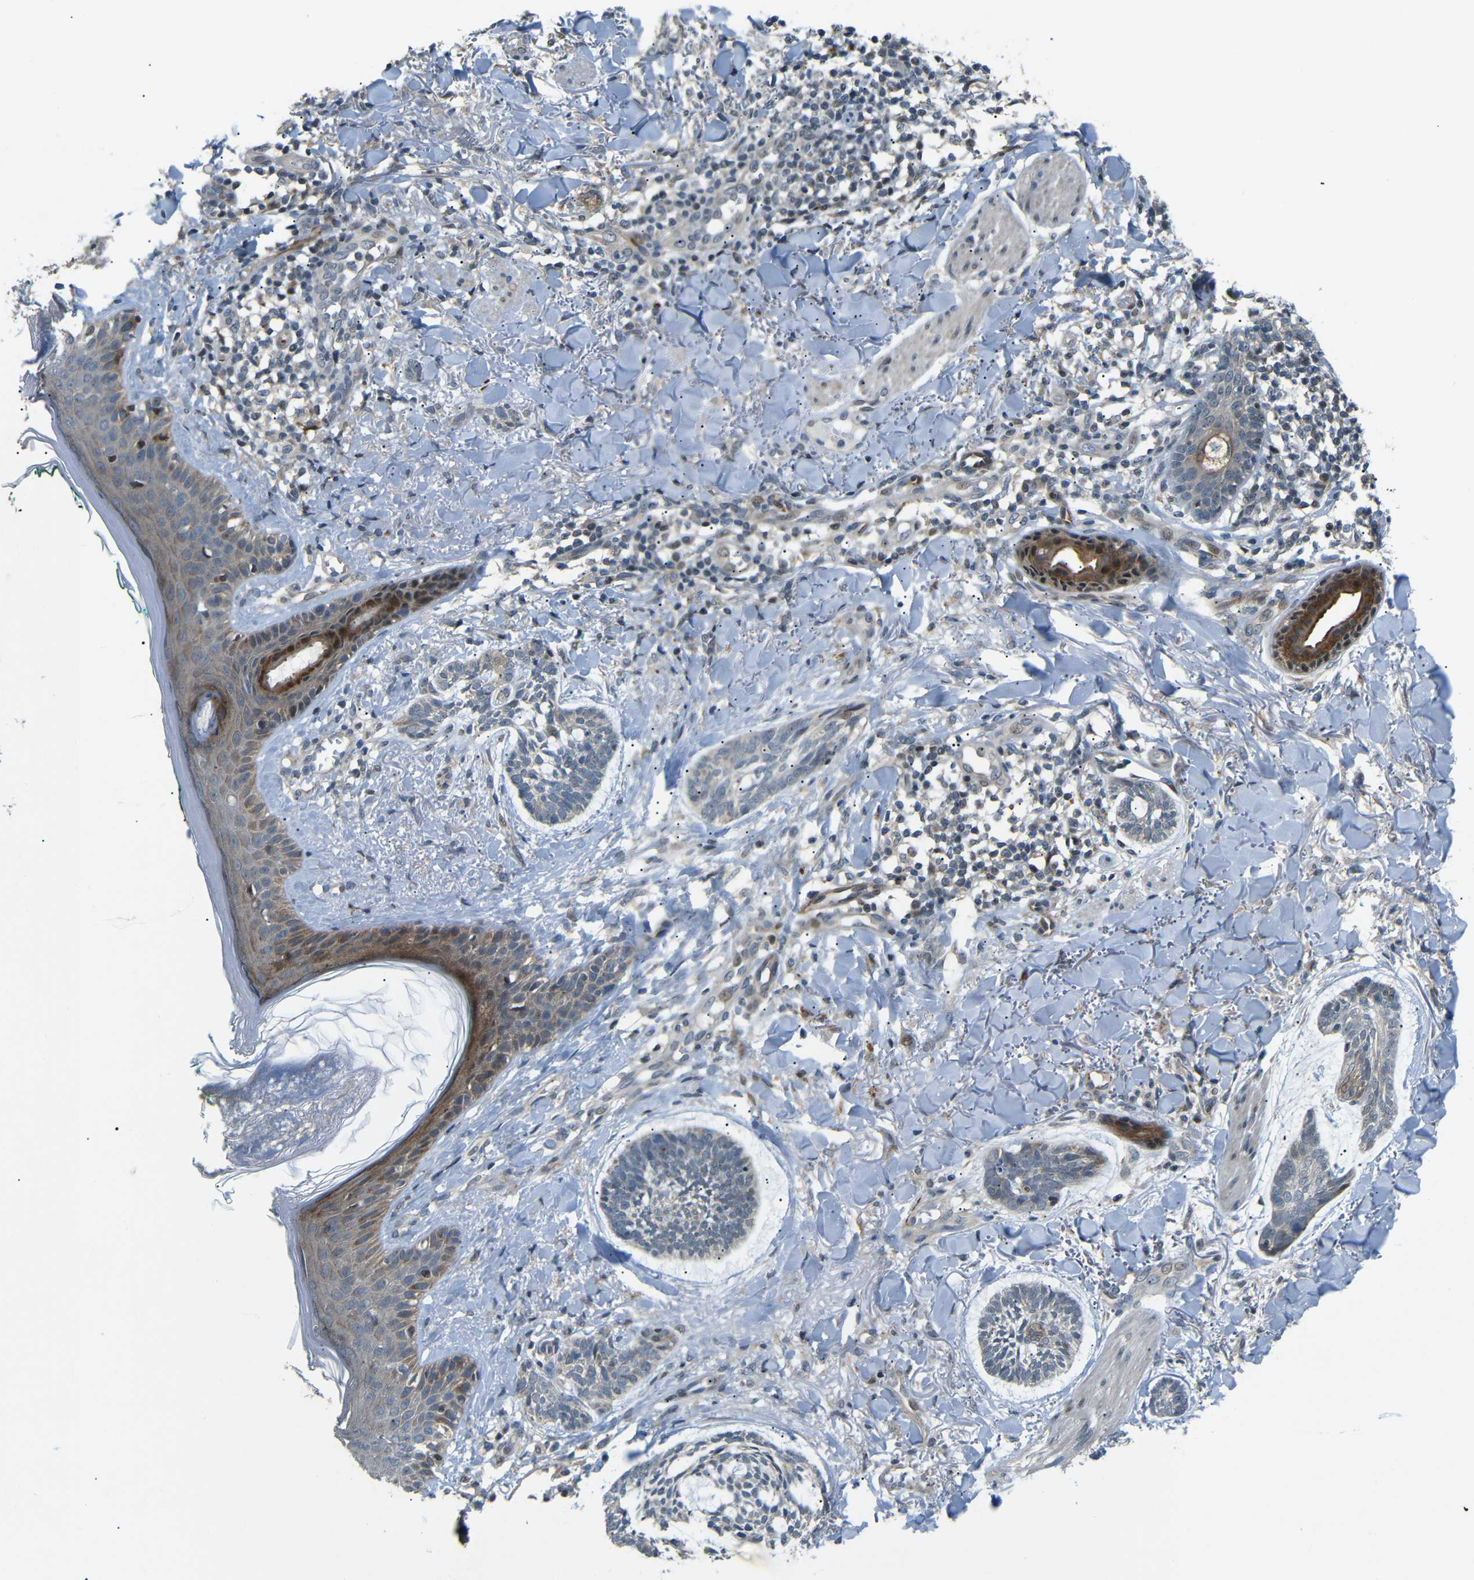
{"staining": {"intensity": "negative", "quantity": "none", "location": "none"}, "tissue": "skin cancer", "cell_type": "Tumor cells", "image_type": "cancer", "snomed": [{"axis": "morphology", "description": "Basal cell carcinoma"}, {"axis": "topography", "description": "Skin"}], "caption": "The image exhibits no significant staining in tumor cells of basal cell carcinoma (skin).", "gene": "SYDE1", "patient": {"sex": "male", "age": 43}}